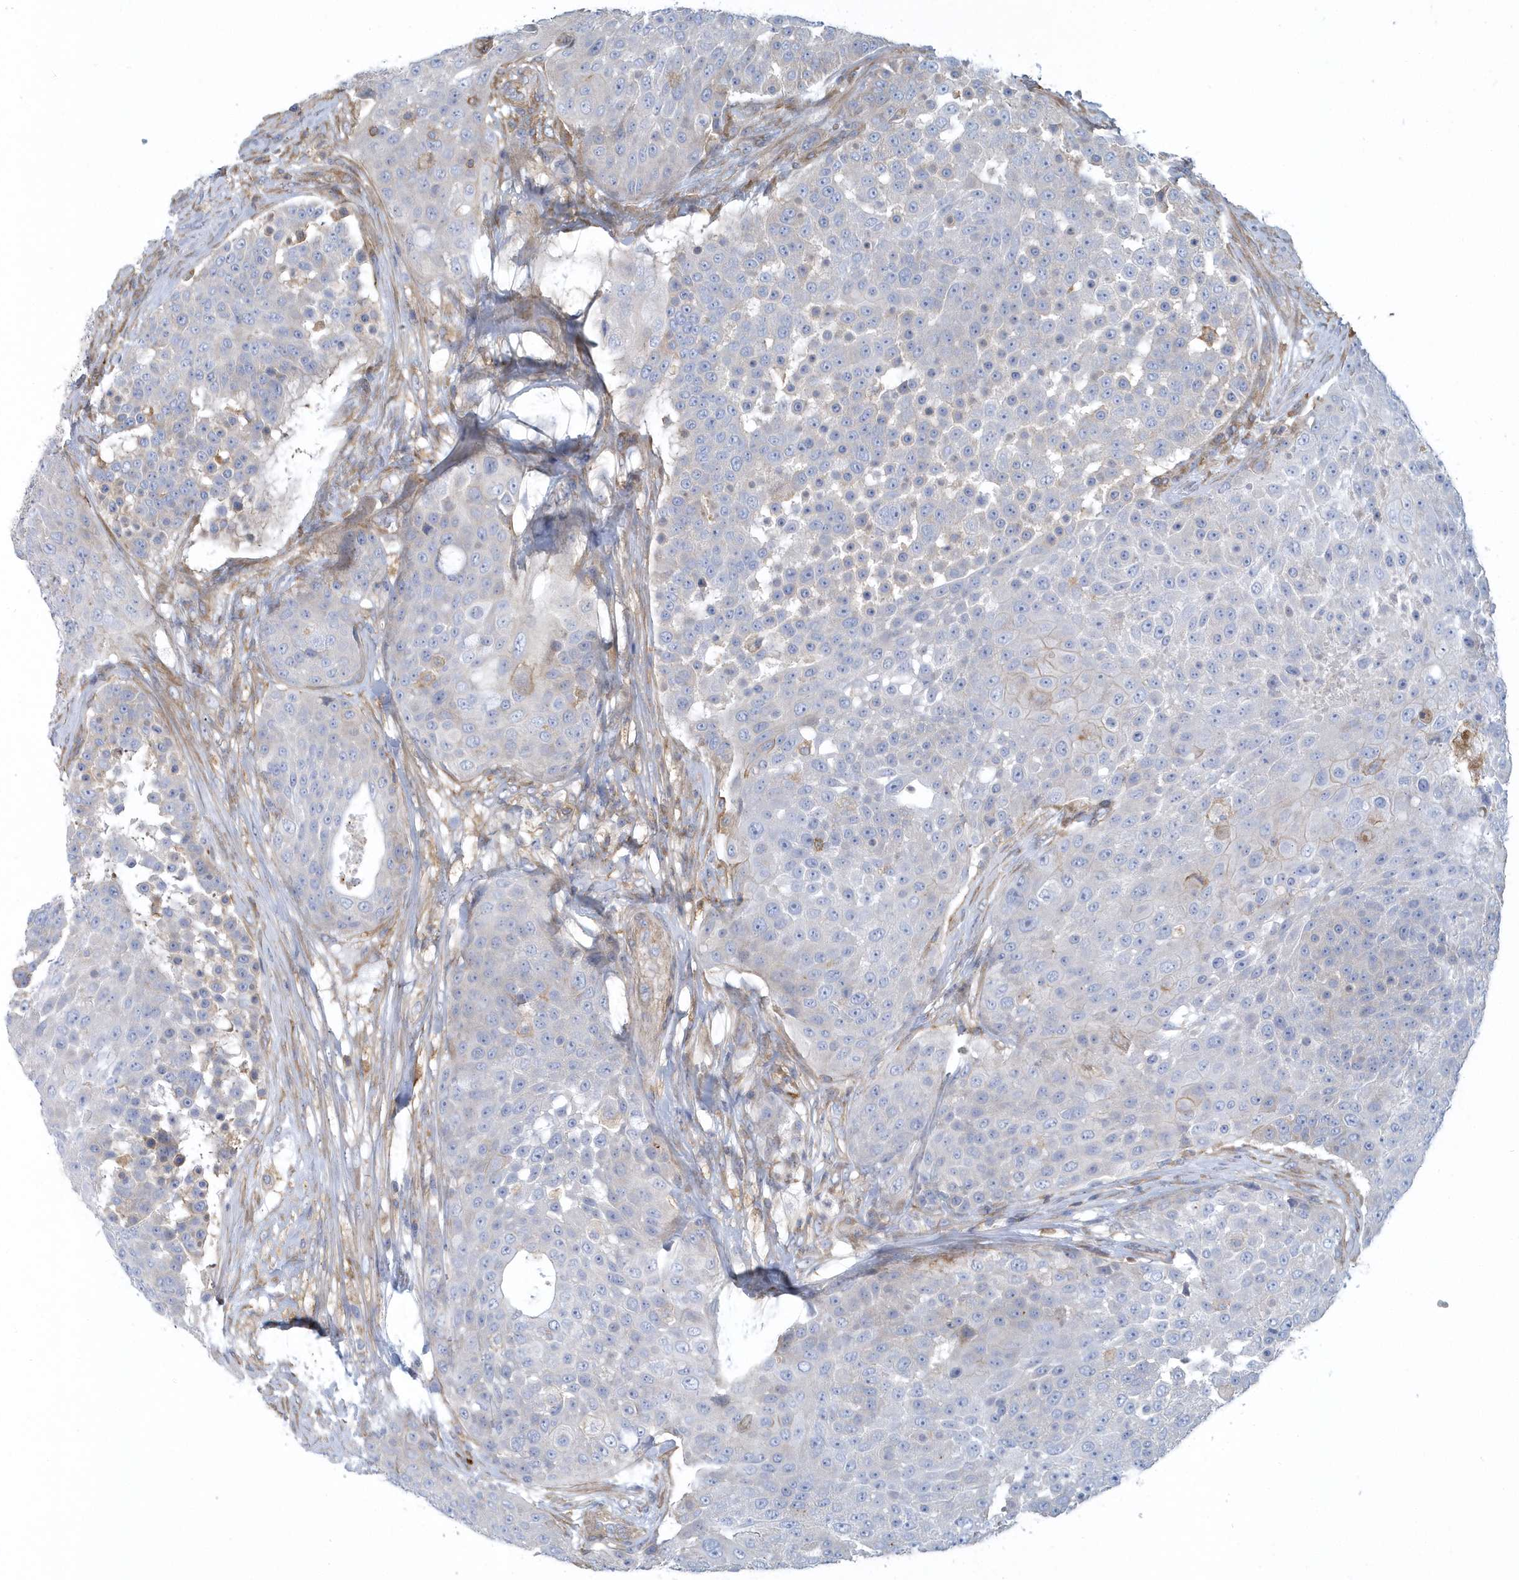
{"staining": {"intensity": "negative", "quantity": "none", "location": "none"}, "tissue": "urothelial cancer", "cell_type": "Tumor cells", "image_type": "cancer", "snomed": [{"axis": "morphology", "description": "Urothelial carcinoma, High grade"}, {"axis": "topography", "description": "Urinary bladder"}], "caption": "Immunohistochemistry (IHC) photomicrograph of high-grade urothelial carcinoma stained for a protein (brown), which shows no expression in tumor cells. (DAB immunohistochemistry visualized using brightfield microscopy, high magnification).", "gene": "ARAP2", "patient": {"sex": "female", "age": 63}}